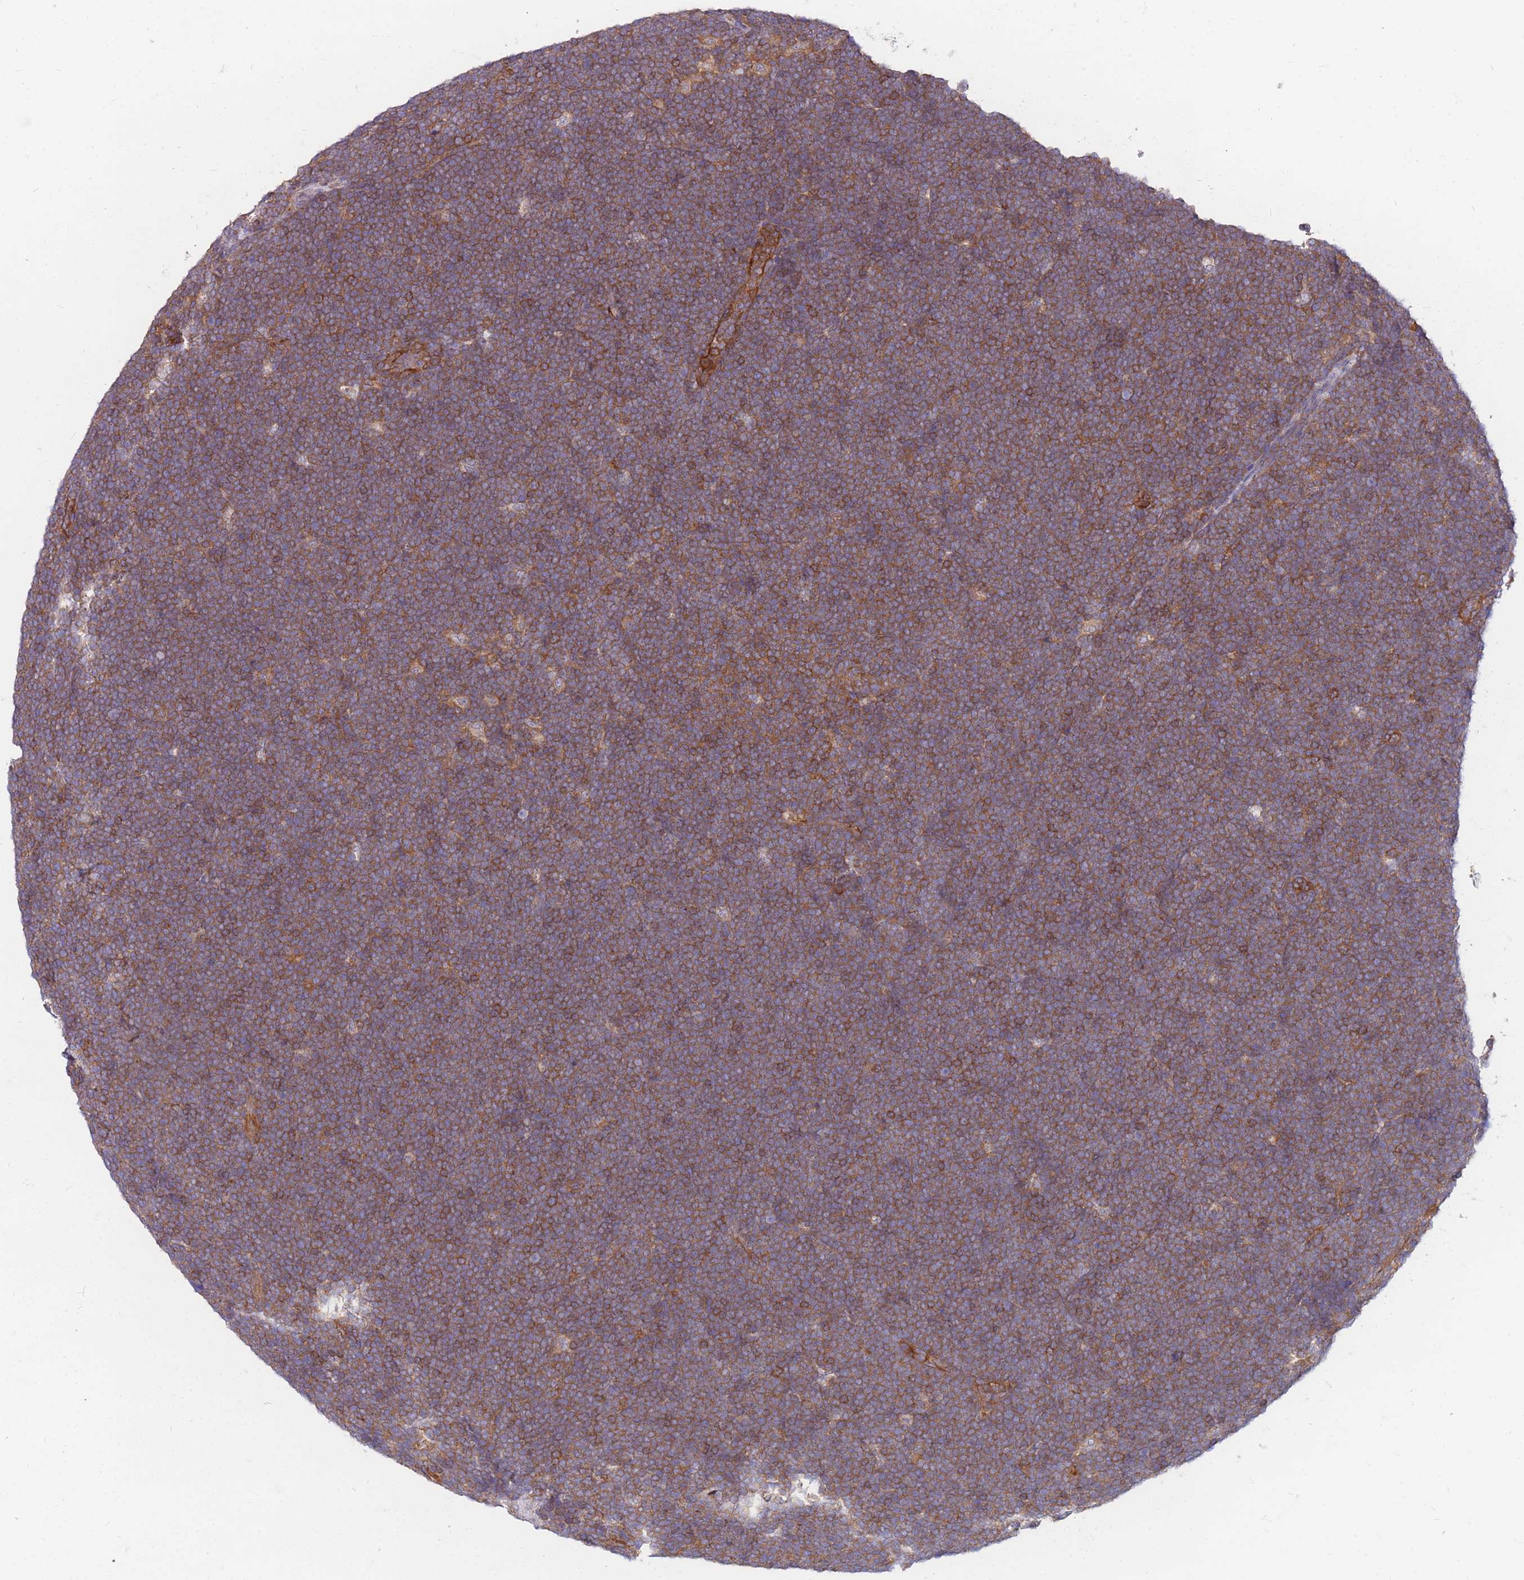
{"staining": {"intensity": "moderate", "quantity": ">75%", "location": "cytoplasmic/membranous"}, "tissue": "lymphoma", "cell_type": "Tumor cells", "image_type": "cancer", "snomed": [{"axis": "morphology", "description": "Malignant lymphoma, non-Hodgkin's type, High grade"}, {"axis": "topography", "description": "Lymph node"}], "caption": "About >75% of tumor cells in human lymphoma display moderate cytoplasmic/membranous protein staining as visualized by brown immunohistochemical staining.", "gene": "GGA1", "patient": {"sex": "male", "age": 13}}